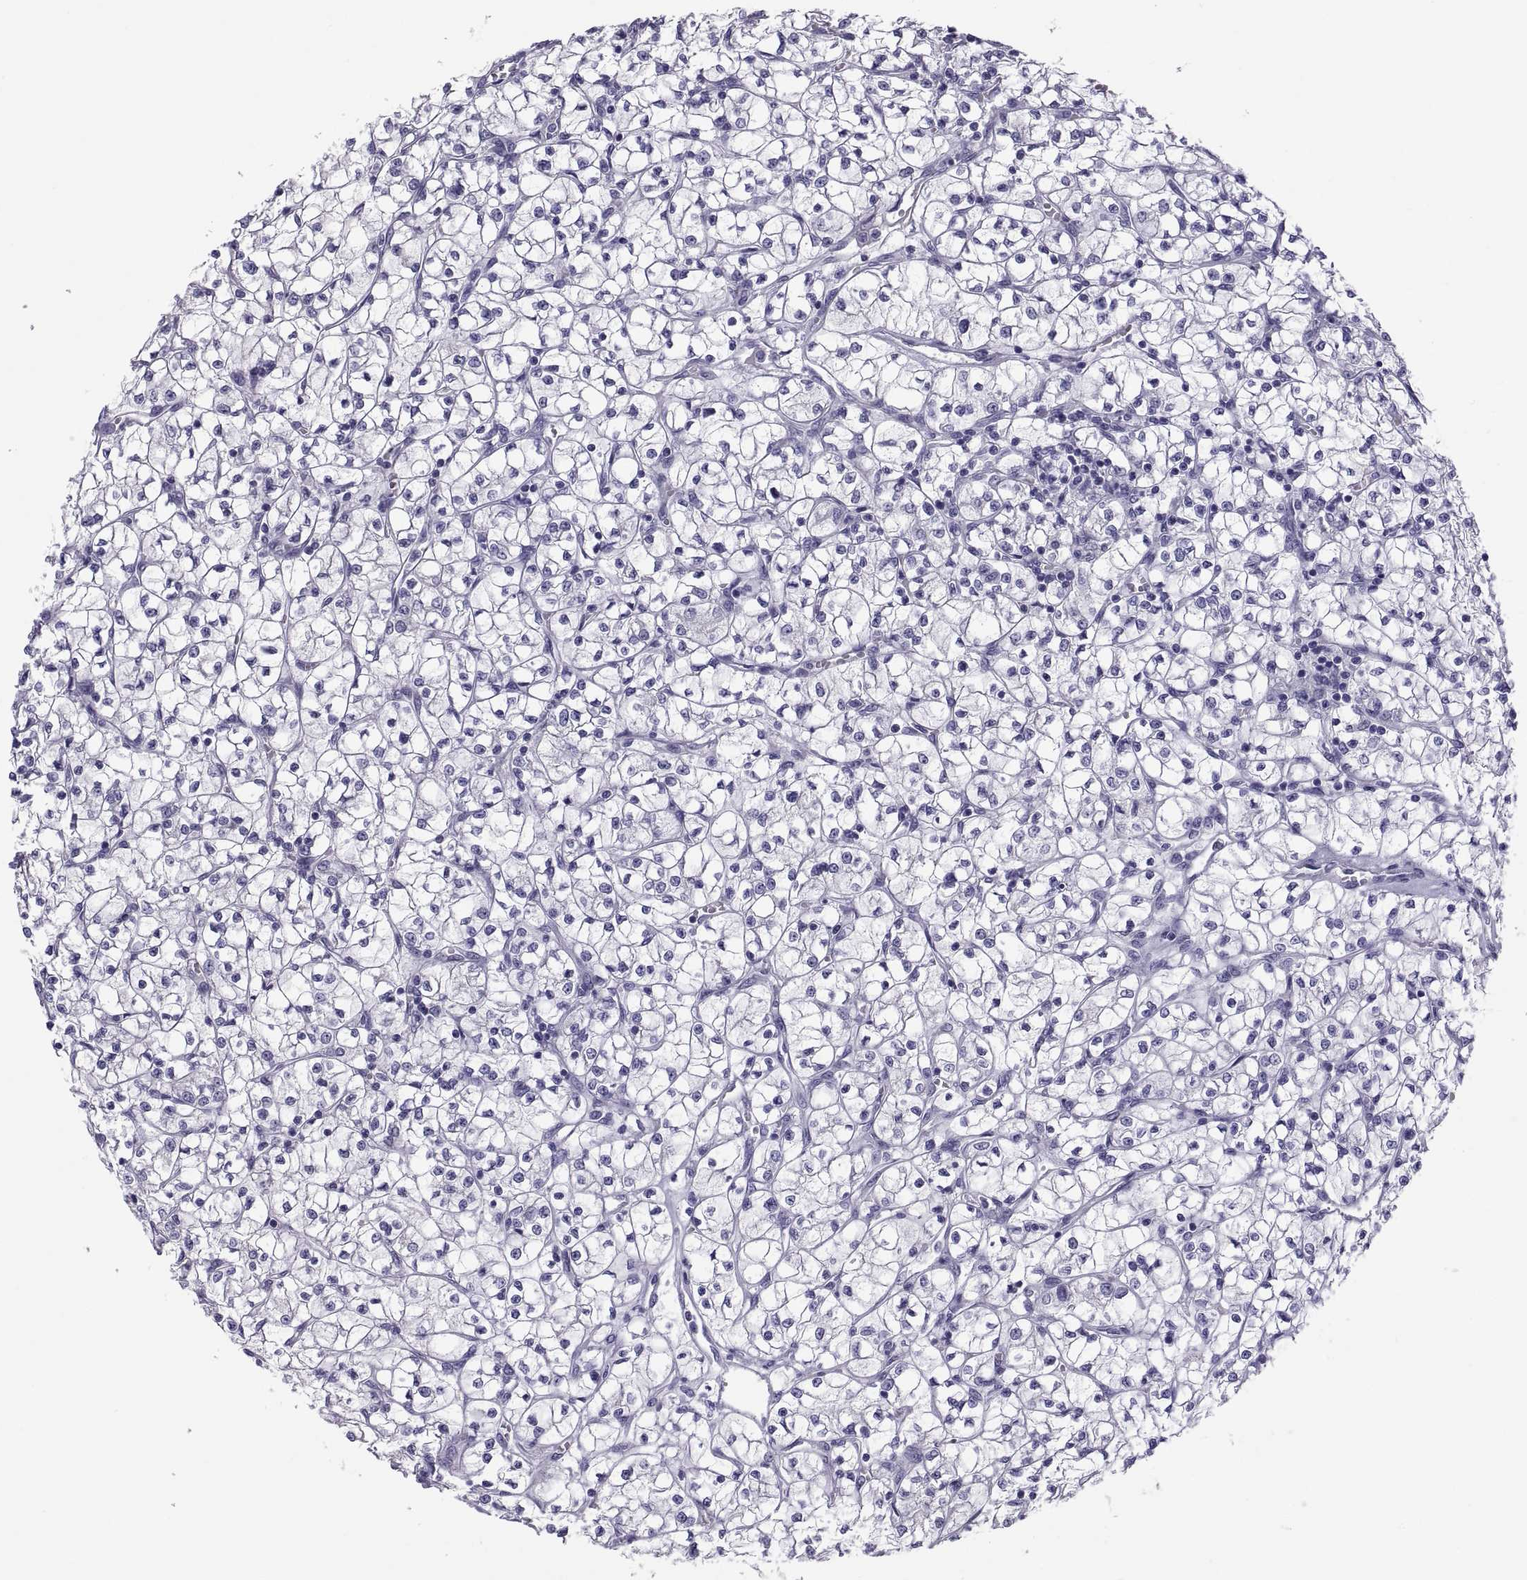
{"staining": {"intensity": "negative", "quantity": "none", "location": "none"}, "tissue": "renal cancer", "cell_type": "Tumor cells", "image_type": "cancer", "snomed": [{"axis": "morphology", "description": "Adenocarcinoma, NOS"}, {"axis": "topography", "description": "Kidney"}], "caption": "DAB immunohistochemical staining of human adenocarcinoma (renal) demonstrates no significant staining in tumor cells. (DAB (3,3'-diaminobenzidine) IHC with hematoxylin counter stain).", "gene": "RNASE12", "patient": {"sex": "female", "age": 64}}